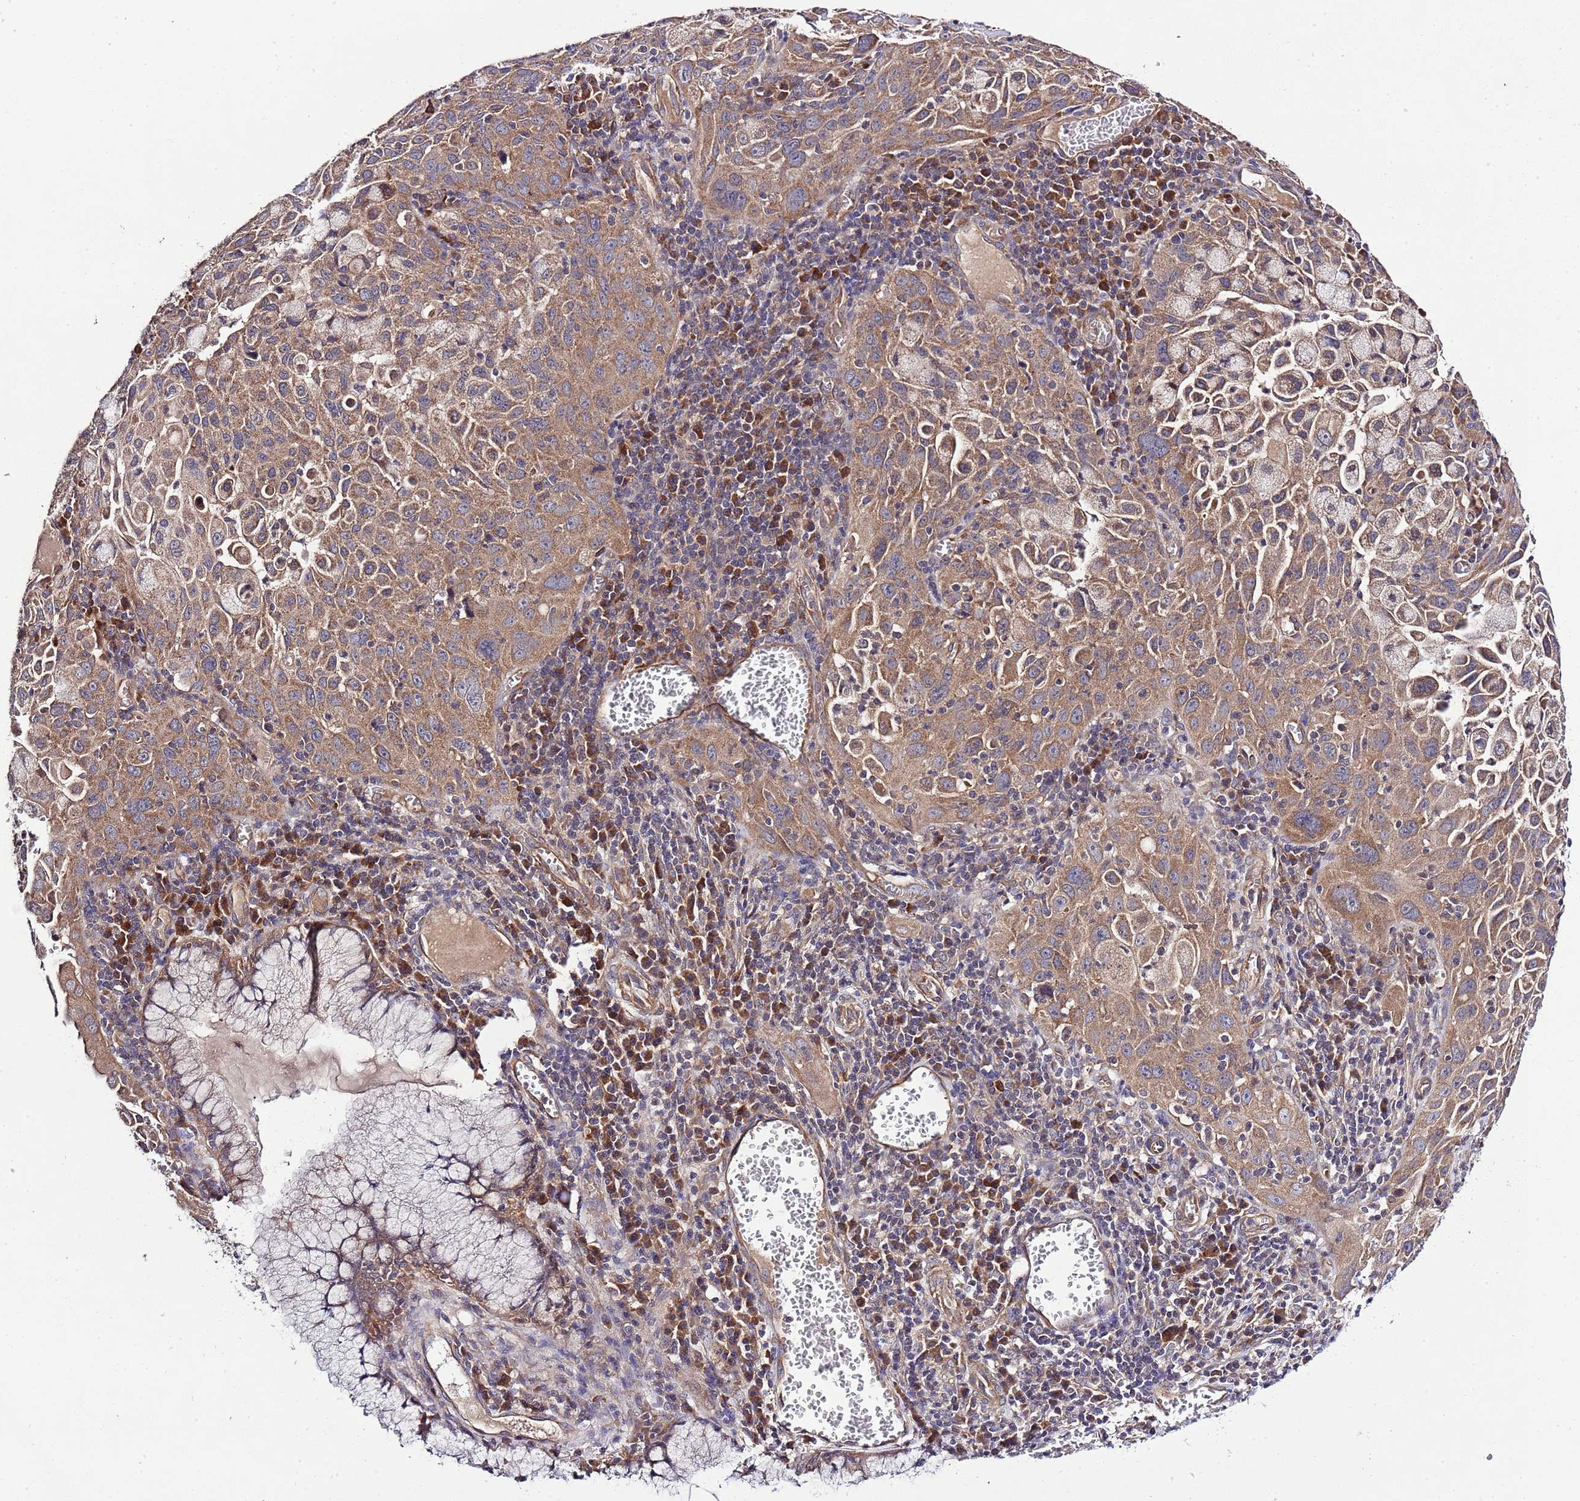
{"staining": {"intensity": "moderate", "quantity": ">75%", "location": "cytoplasmic/membranous"}, "tissue": "cervical cancer", "cell_type": "Tumor cells", "image_type": "cancer", "snomed": [{"axis": "morphology", "description": "Squamous cell carcinoma, NOS"}, {"axis": "topography", "description": "Cervix"}], "caption": "The histopathology image shows a brown stain indicating the presence of a protein in the cytoplasmic/membranous of tumor cells in cervical cancer.", "gene": "MFNG", "patient": {"sex": "female", "age": 42}}